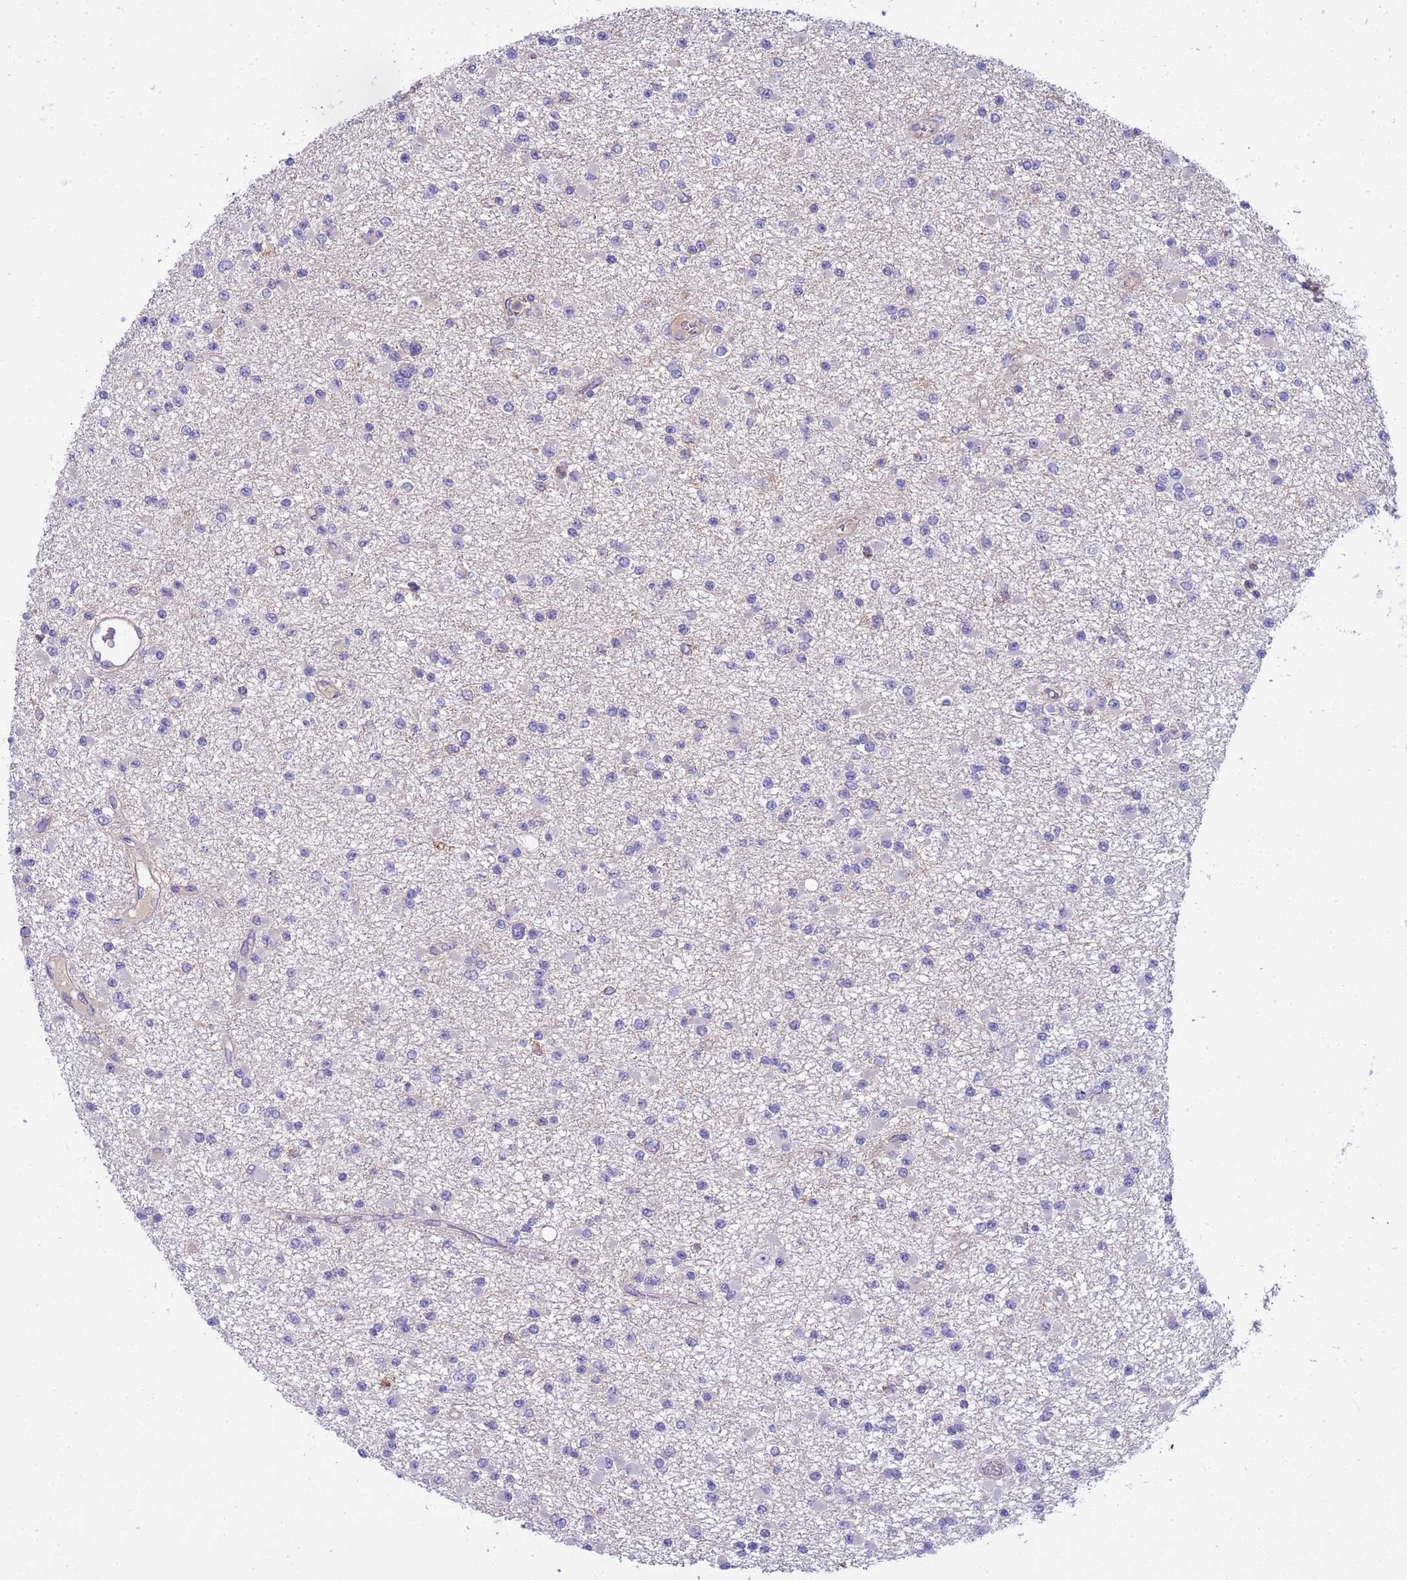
{"staining": {"intensity": "negative", "quantity": "none", "location": "none"}, "tissue": "glioma", "cell_type": "Tumor cells", "image_type": "cancer", "snomed": [{"axis": "morphology", "description": "Glioma, malignant, Low grade"}, {"axis": "topography", "description": "Brain"}], "caption": "Immunohistochemical staining of human malignant glioma (low-grade) demonstrates no significant staining in tumor cells.", "gene": "RIPPLY2", "patient": {"sex": "female", "age": 22}}